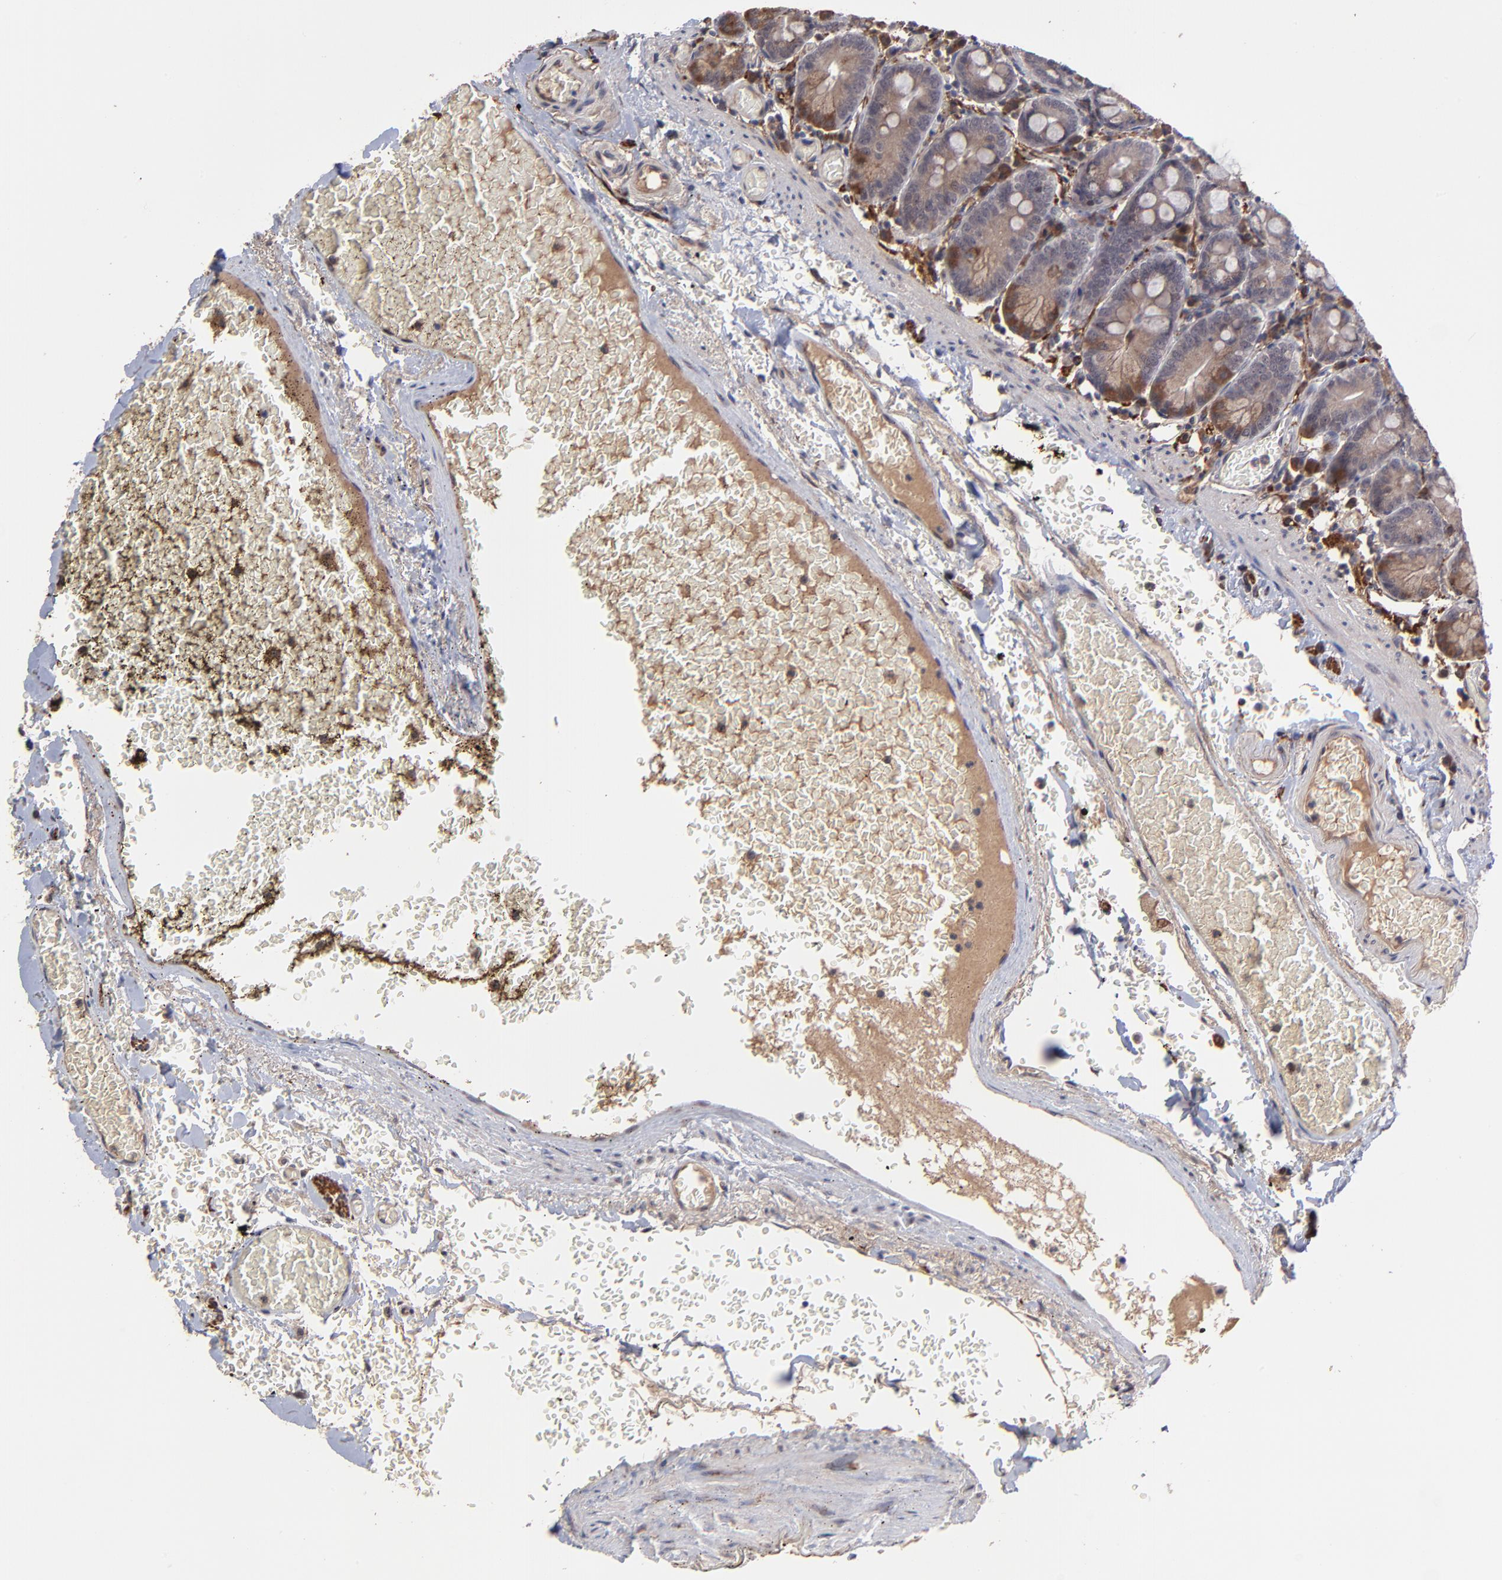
{"staining": {"intensity": "moderate", "quantity": ">75%", "location": "cytoplasmic/membranous"}, "tissue": "small intestine", "cell_type": "Glandular cells", "image_type": "normal", "snomed": [{"axis": "morphology", "description": "Normal tissue, NOS"}, {"axis": "topography", "description": "Small intestine"}], "caption": "Protein expression analysis of normal human small intestine reveals moderate cytoplasmic/membranous expression in approximately >75% of glandular cells. (Stains: DAB (3,3'-diaminobenzidine) in brown, nuclei in blue, Microscopy: brightfield microscopy at high magnification).", "gene": "CHL1", "patient": {"sex": "male", "age": 71}}